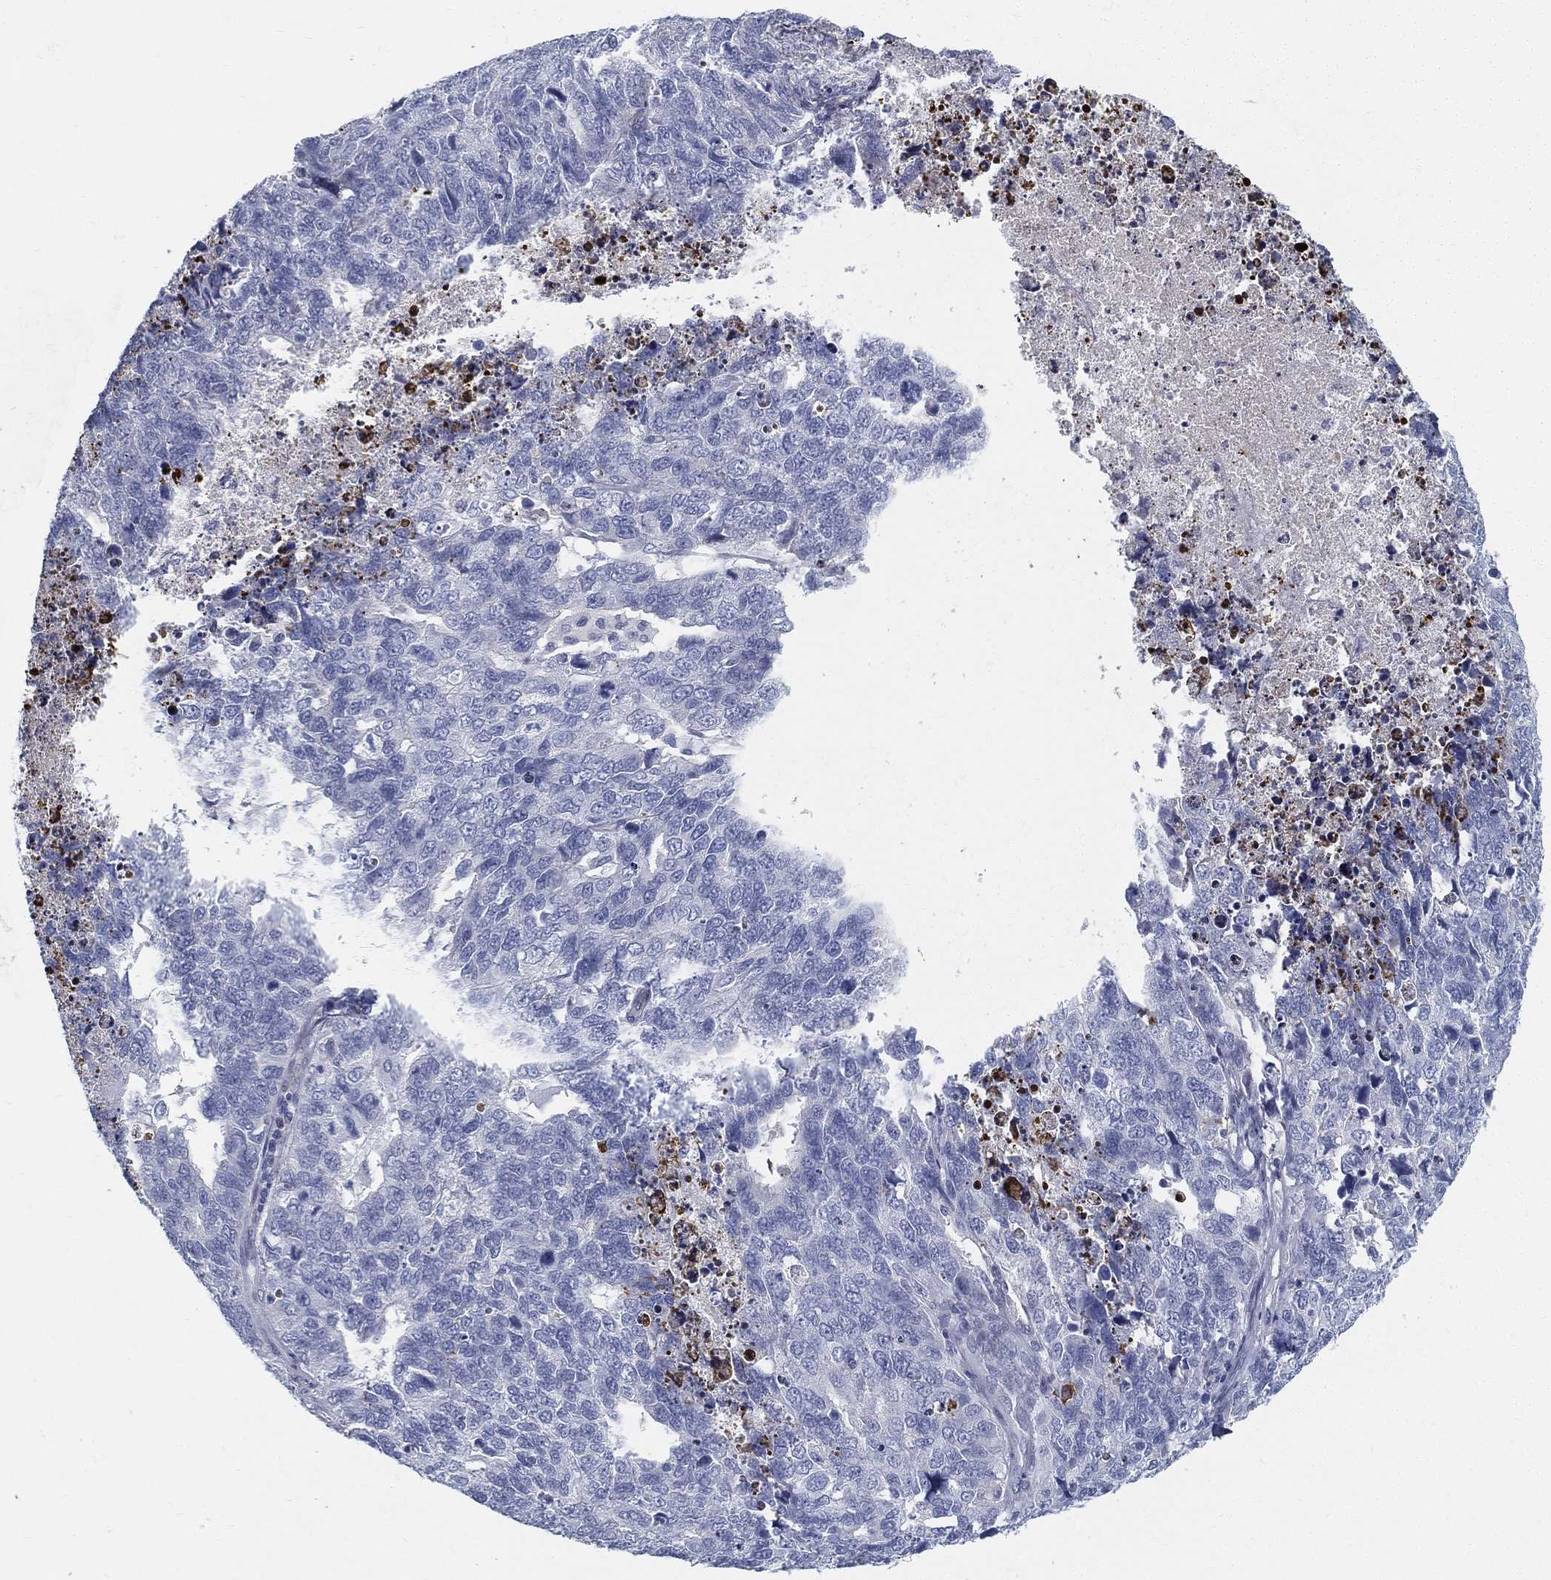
{"staining": {"intensity": "negative", "quantity": "none", "location": "none"}, "tissue": "cervical cancer", "cell_type": "Tumor cells", "image_type": "cancer", "snomed": [{"axis": "morphology", "description": "Squamous cell carcinoma, NOS"}, {"axis": "topography", "description": "Cervix"}], "caption": "IHC histopathology image of neoplastic tissue: human cervical squamous cell carcinoma stained with DAB (3,3'-diaminobenzidine) shows no significant protein expression in tumor cells.", "gene": "SPPL2C", "patient": {"sex": "female", "age": 63}}